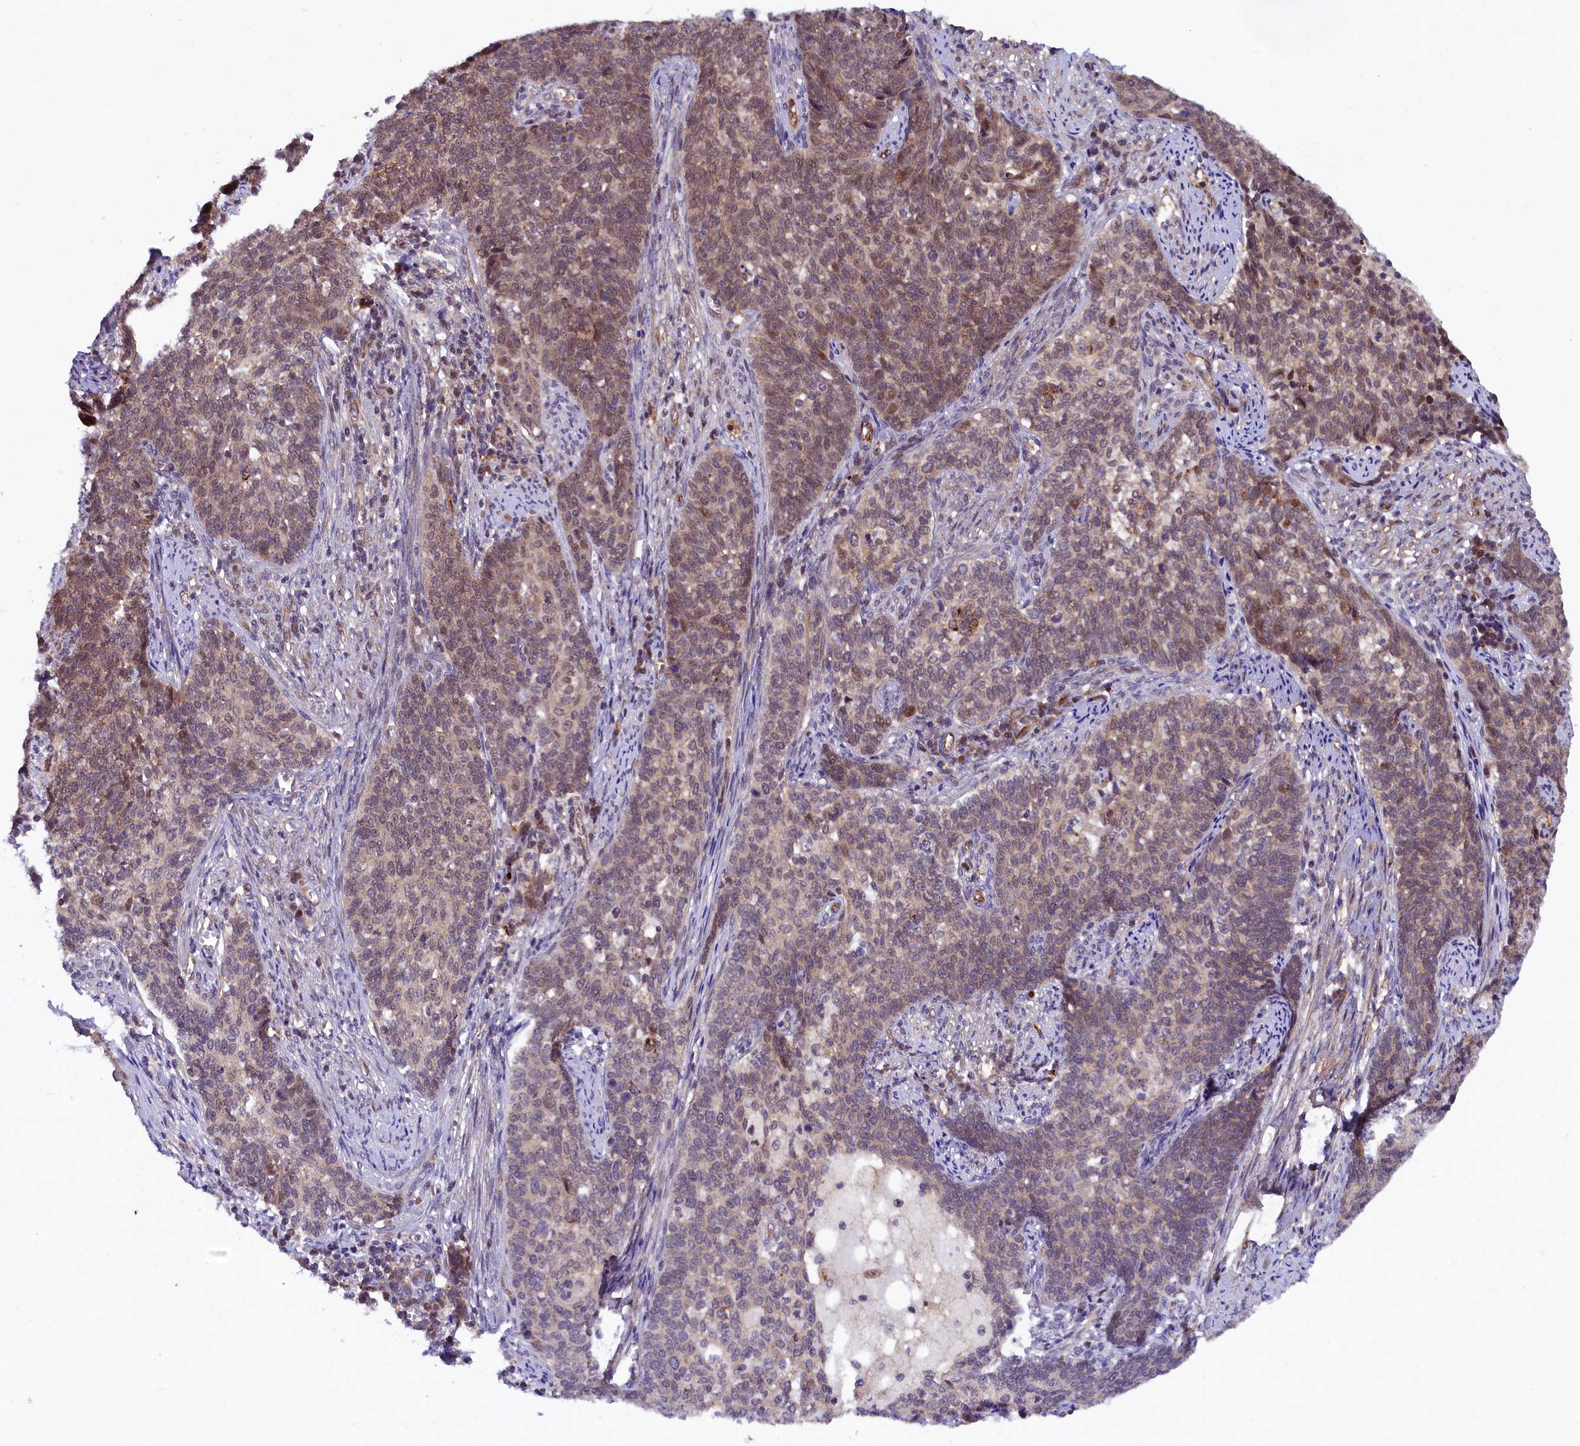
{"staining": {"intensity": "weak", "quantity": ">75%", "location": "cytoplasmic/membranous,nuclear"}, "tissue": "cervical cancer", "cell_type": "Tumor cells", "image_type": "cancer", "snomed": [{"axis": "morphology", "description": "Squamous cell carcinoma, NOS"}, {"axis": "topography", "description": "Cervix"}], "caption": "Weak cytoplasmic/membranous and nuclear expression is seen in about >75% of tumor cells in cervical squamous cell carcinoma.", "gene": "ARL14EP", "patient": {"sex": "female", "age": 39}}